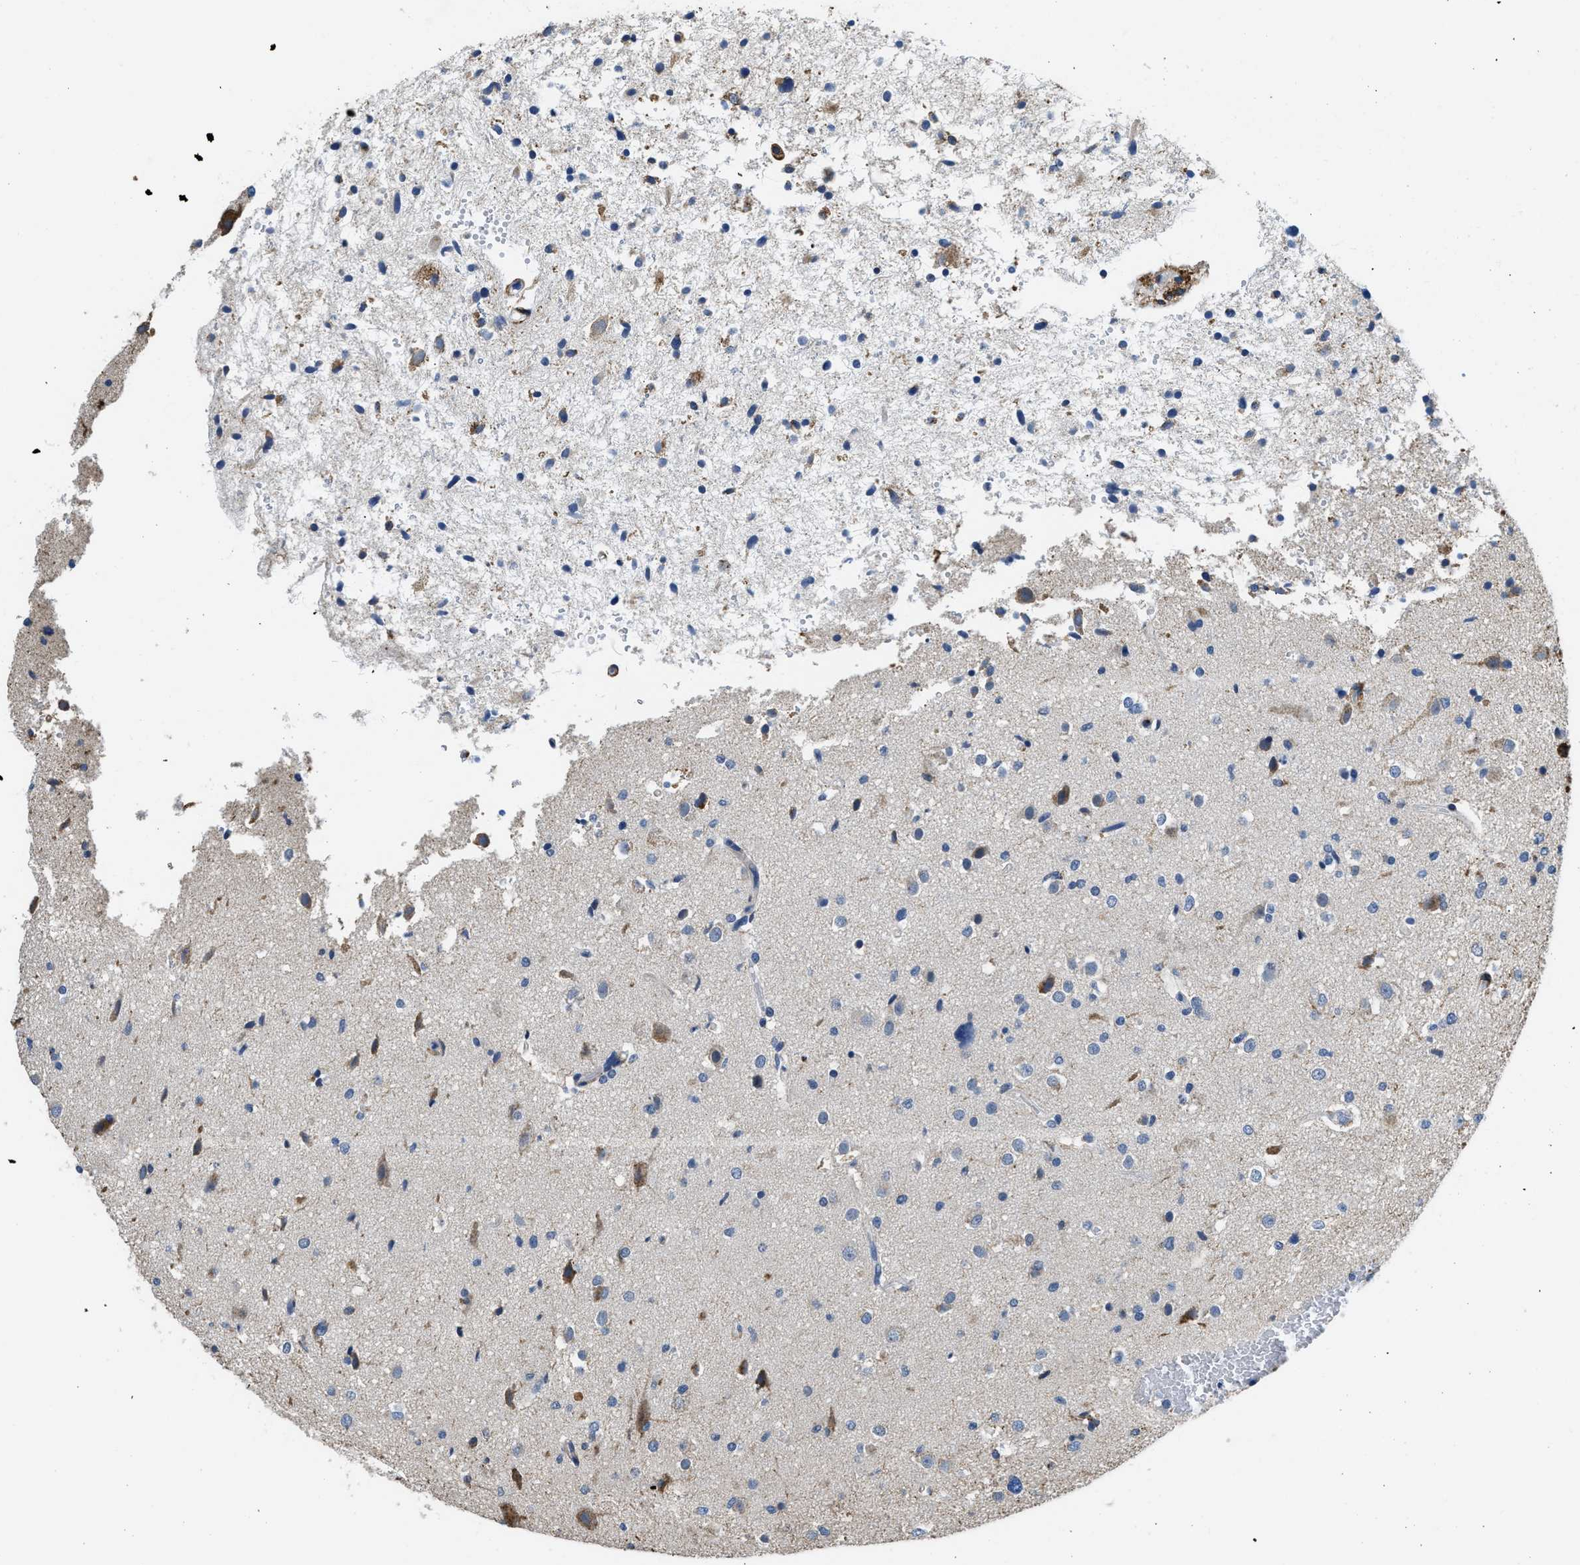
{"staining": {"intensity": "weak", "quantity": "<25%", "location": "cytoplasmic/membranous"}, "tissue": "glioma", "cell_type": "Tumor cells", "image_type": "cancer", "snomed": [{"axis": "morphology", "description": "Glioma, malignant, High grade"}, {"axis": "topography", "description": "Brain"}], "caption": "The IHC micrograph has no significant expression in tumor cells of high-grade glioma (malignant) tissue.", "gene": "LRP1", "patient": {"sex": "male", "age": 33}}